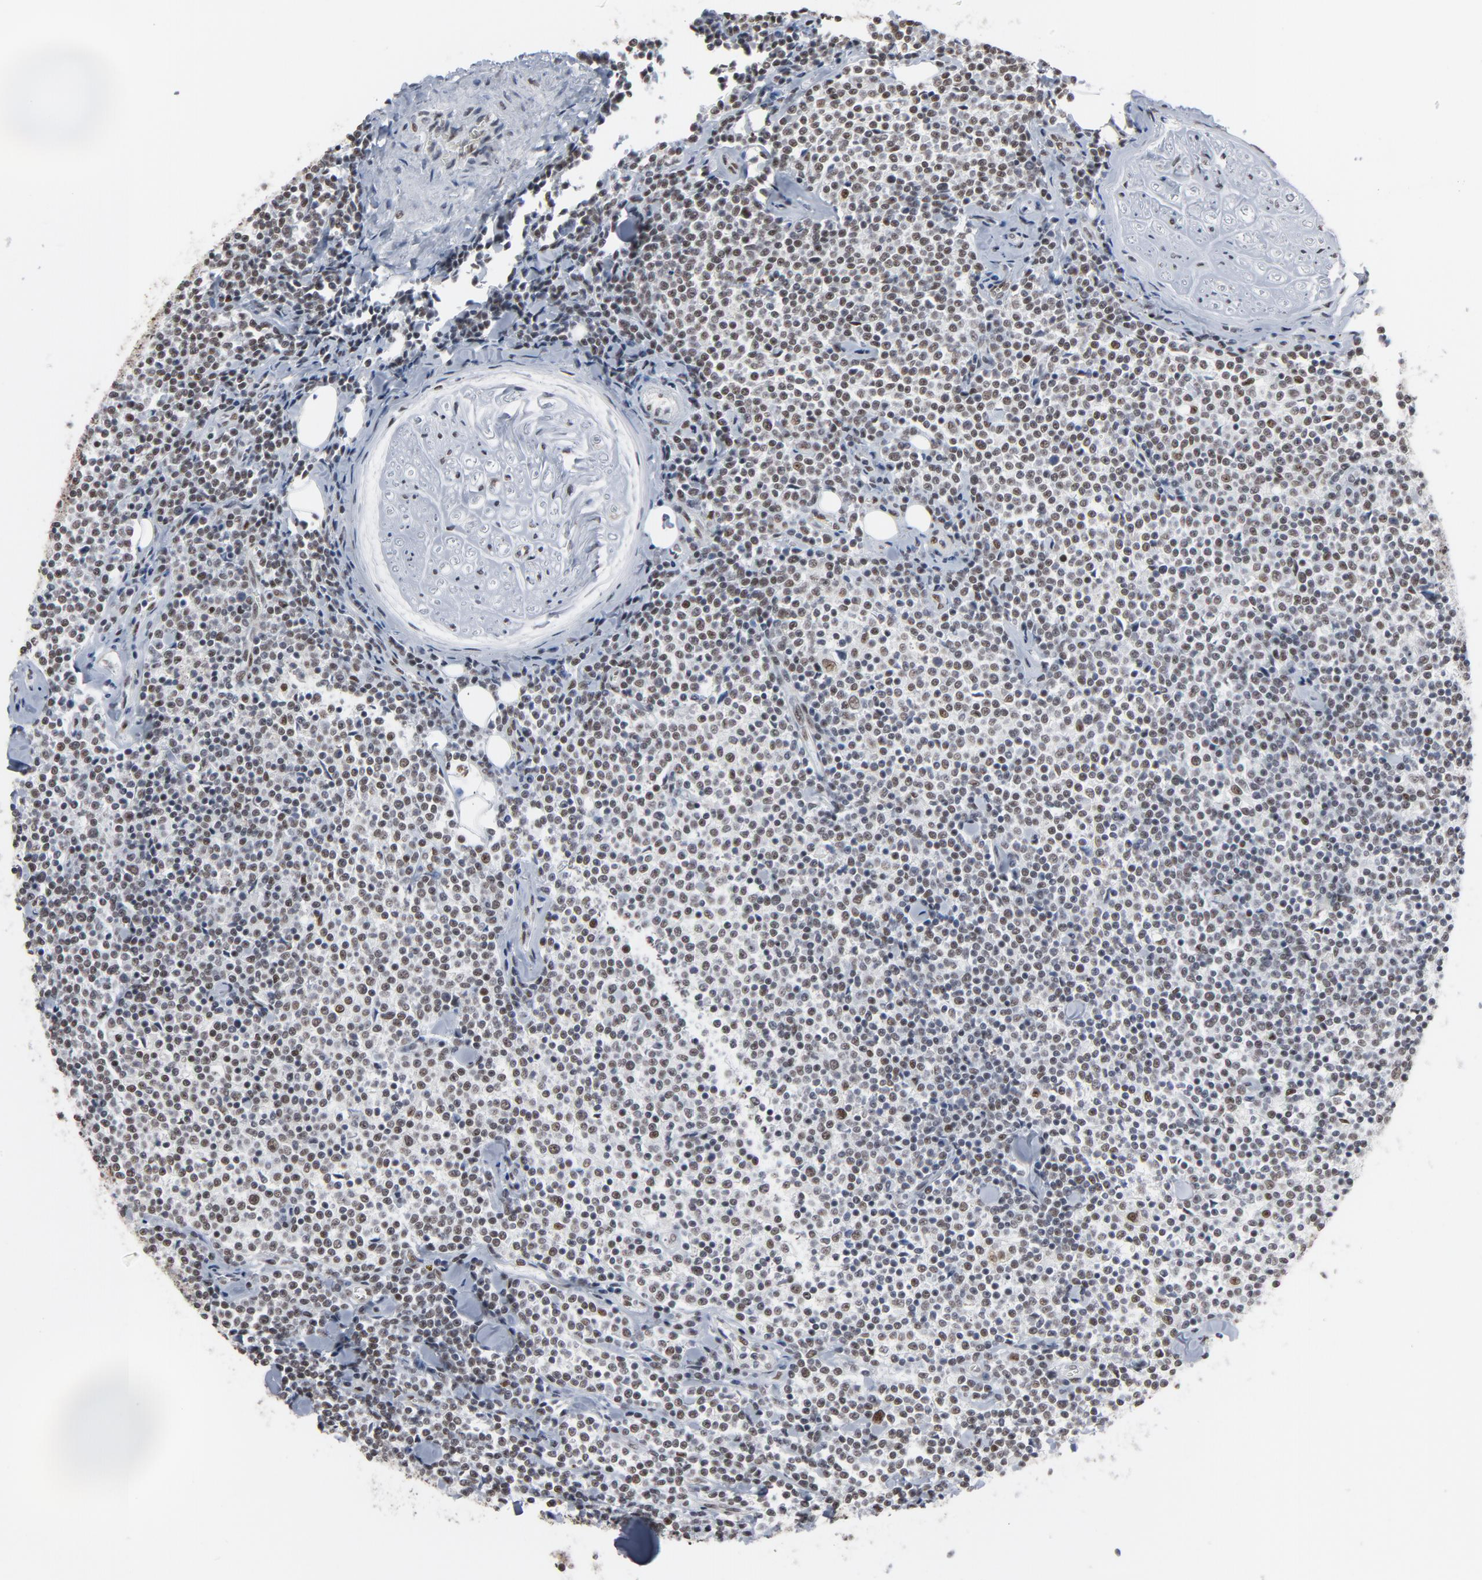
{"staining": {"intensity": "moderate", "quantity": ">75%", "location": "nuclear"}, "tissue": "lymphoma", "cell_type": "Tumor cells", "image_type": "cancer", "snomed": [{"axis": "morphology", "description": "Malignant lymphoma, non-Hodgkin's type, Low grade"}, {"axis": "topography", "description": "Soft tissue"}], "caption": "IHC histopathology image of lymphoma stained for a protein (brown), which reveals medium levels of moderate nuclear expression in about >75% of tumor cells.", "gene": "MRE11", "patient": {"sex": "male", "age": 92}}